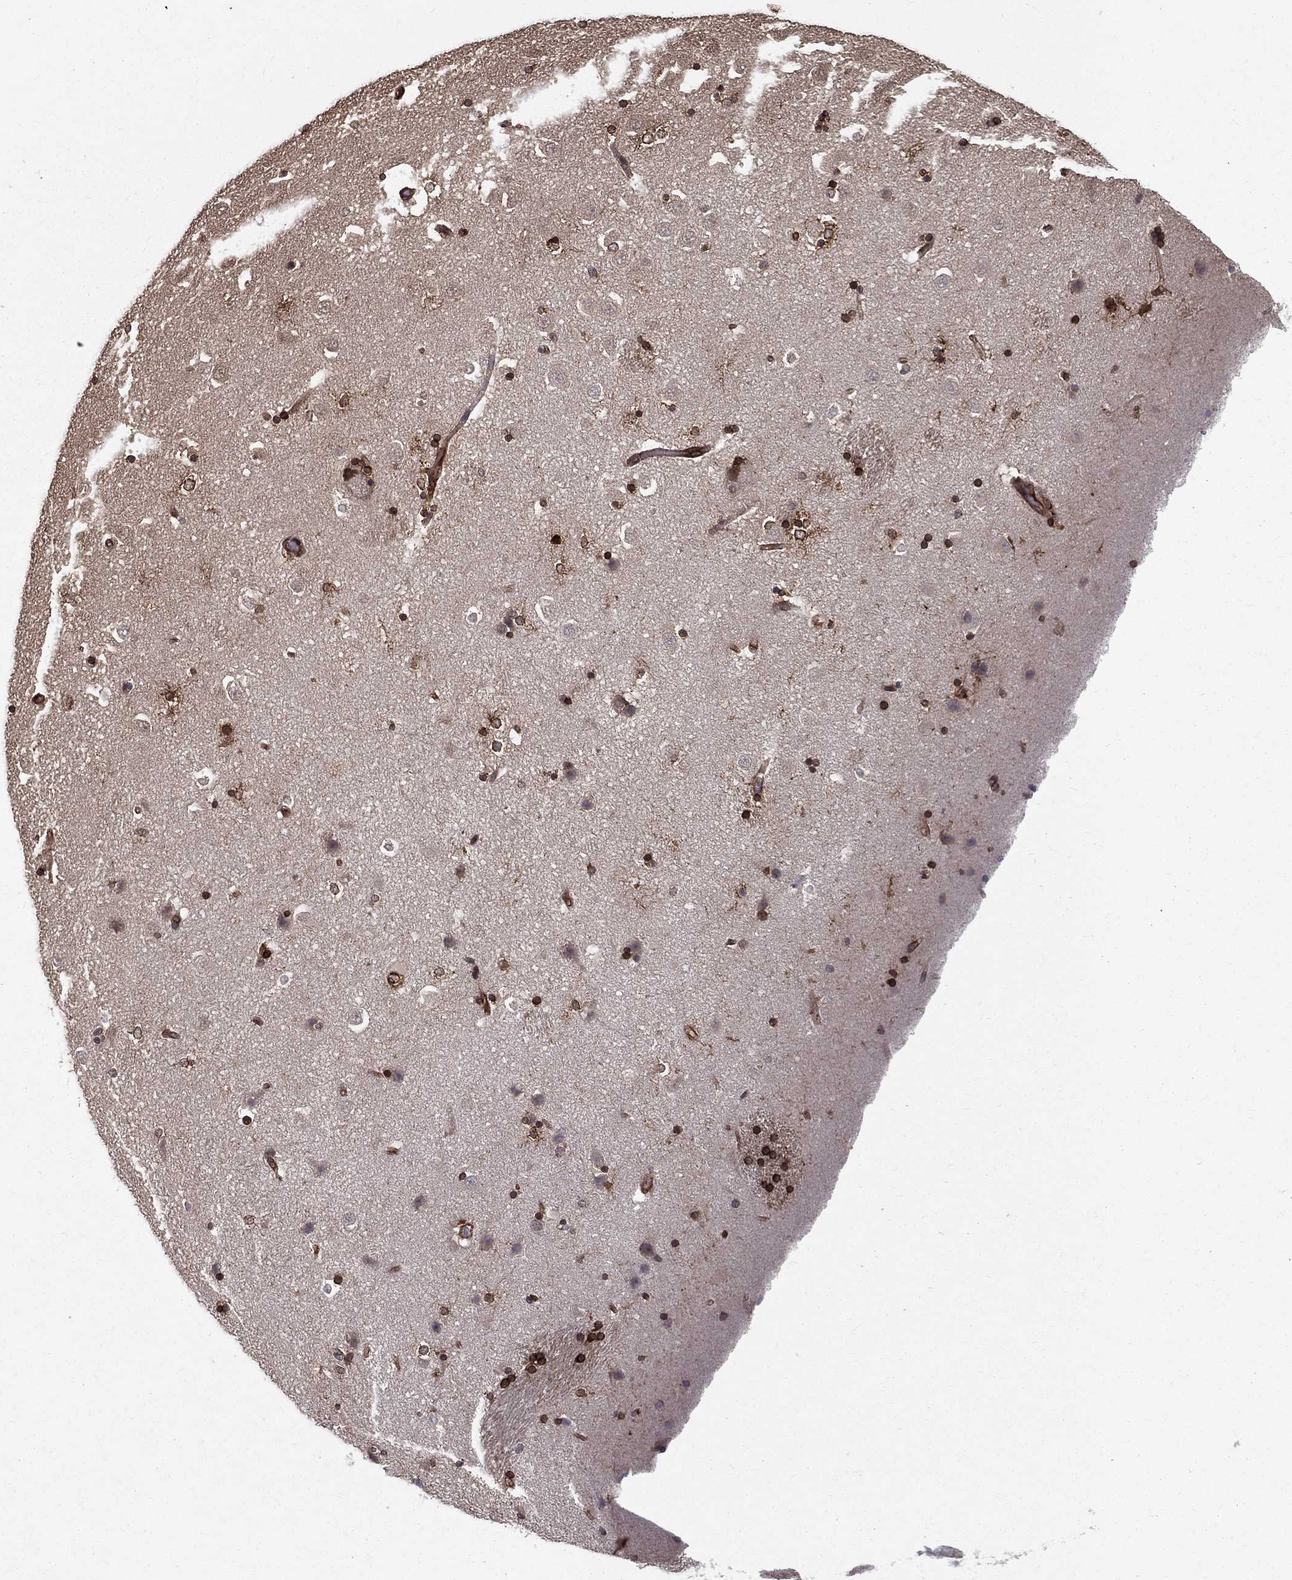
{"staining": {"intensity": "strong", "quantity": ">75%", "location": "cytoplasmic/membranous,nuclear"}, "tissue": "caudate", "cell_type": "Glial cells", "image_type": "normal", "snomed": [{"axis": "morphology", "description": "Normal tissue, NOS"}, {"axis": "topography", "description": "Lateral ventricle wall"}], "caption": "Caudate stained with DAB IHC exhibits high levels of strong cytoplasmic/membranous,nuclear expression in approximately >75% of glial cells.", "gene": "CERS2", "patient": {"sex": "male", "age": 51}}